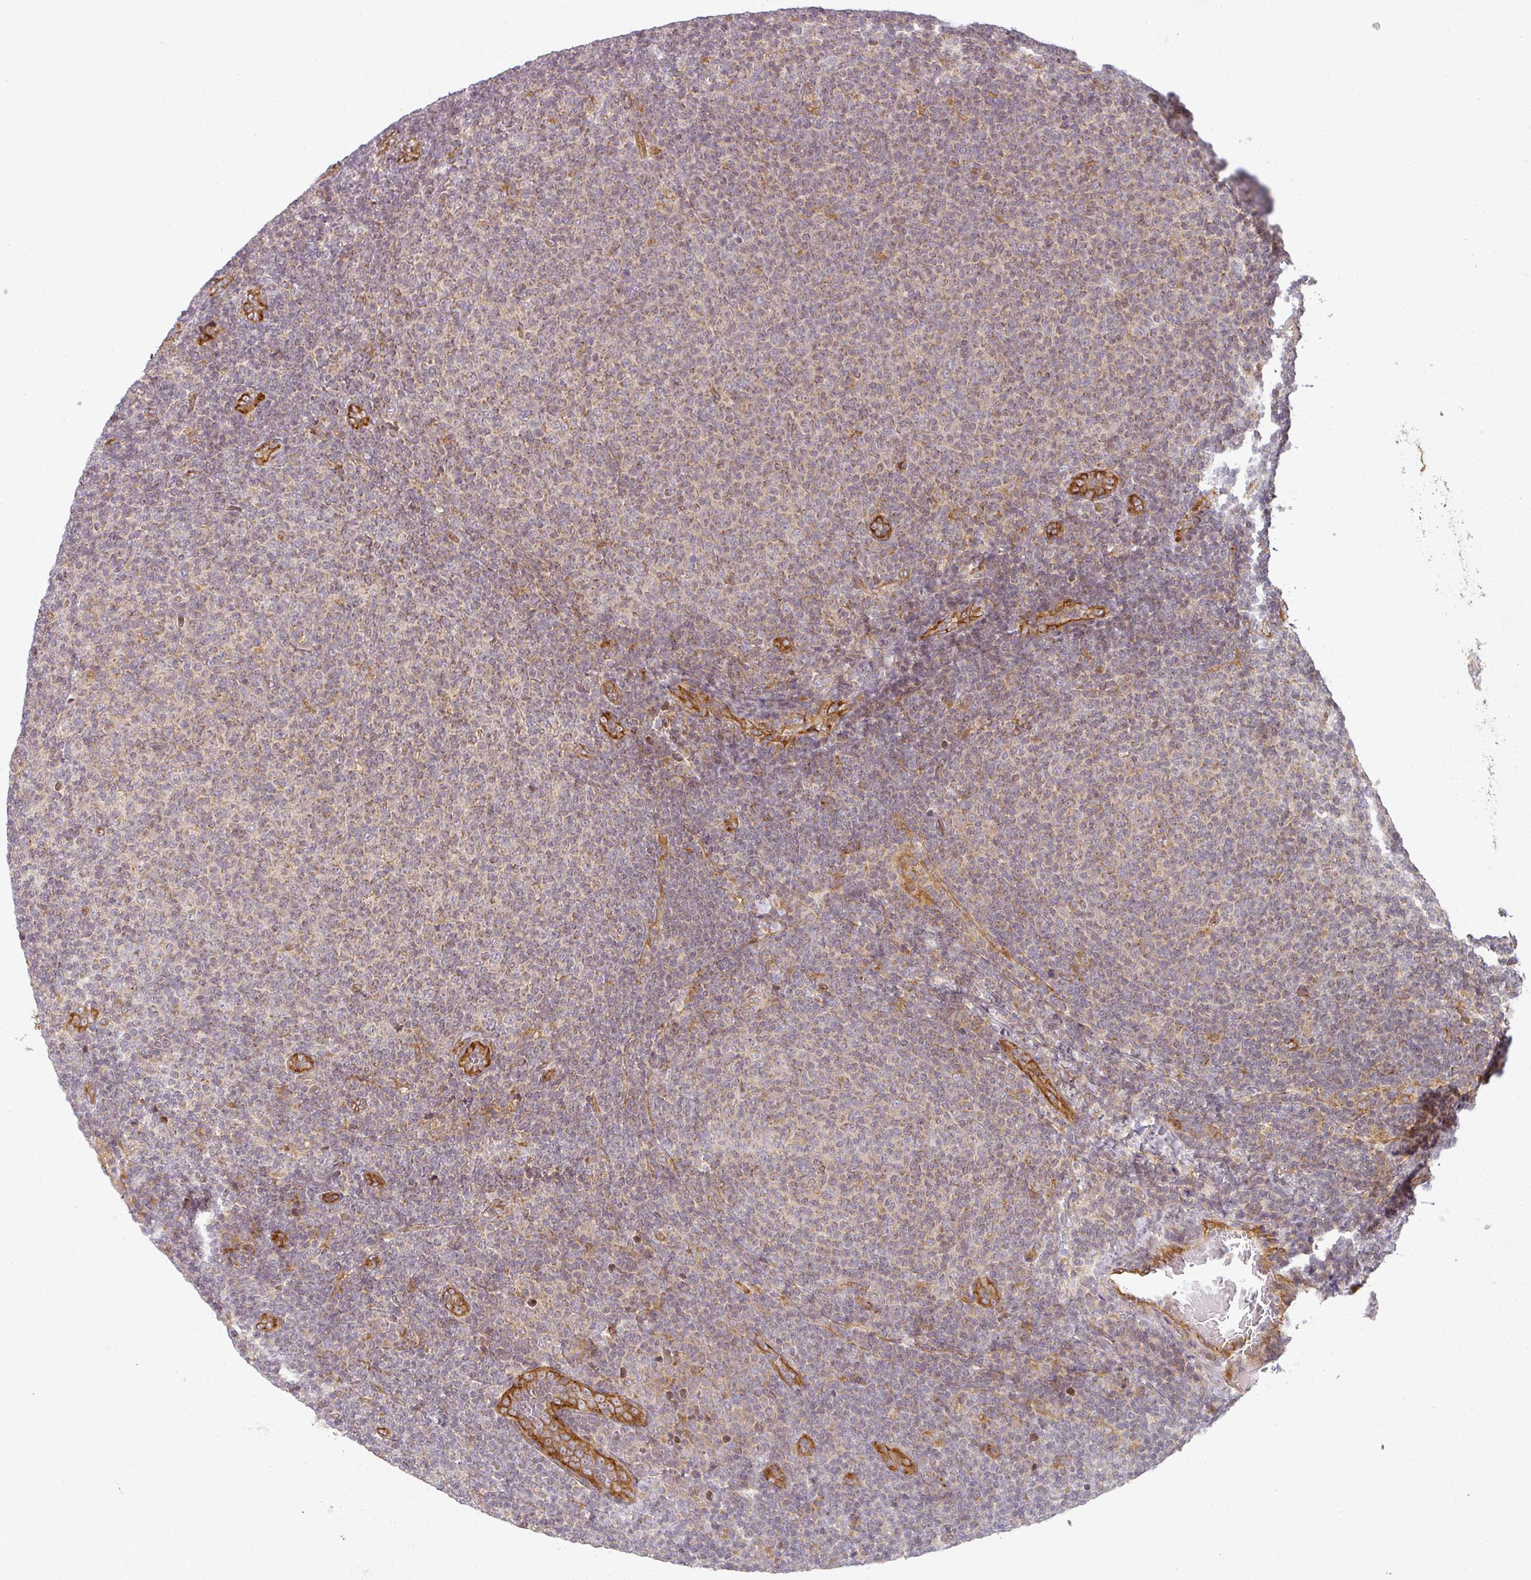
{"staining": {"intensity": "moderate", "quantity": "25%-75%", "location": "cytoplasmic/membranous"}, "tissue": "lymphoma", "cell_type": "Tumor cells", "image_type": "cancer", "snomed": [{"axis": "morphology", "description": "Malignant lymphoma, non-Hodgkin's type, Low grade"}, {"axis": "topography", "description": "Lymph node"}], "caption": "There is medium levels of moderate cytoplasmic/membranous staining in tumor cells of lymphoma, as demonstrated by immunohistochemical staining (brown color).", "gene": "CNOT1", "patient": {"sex": "male", "age": 66}}